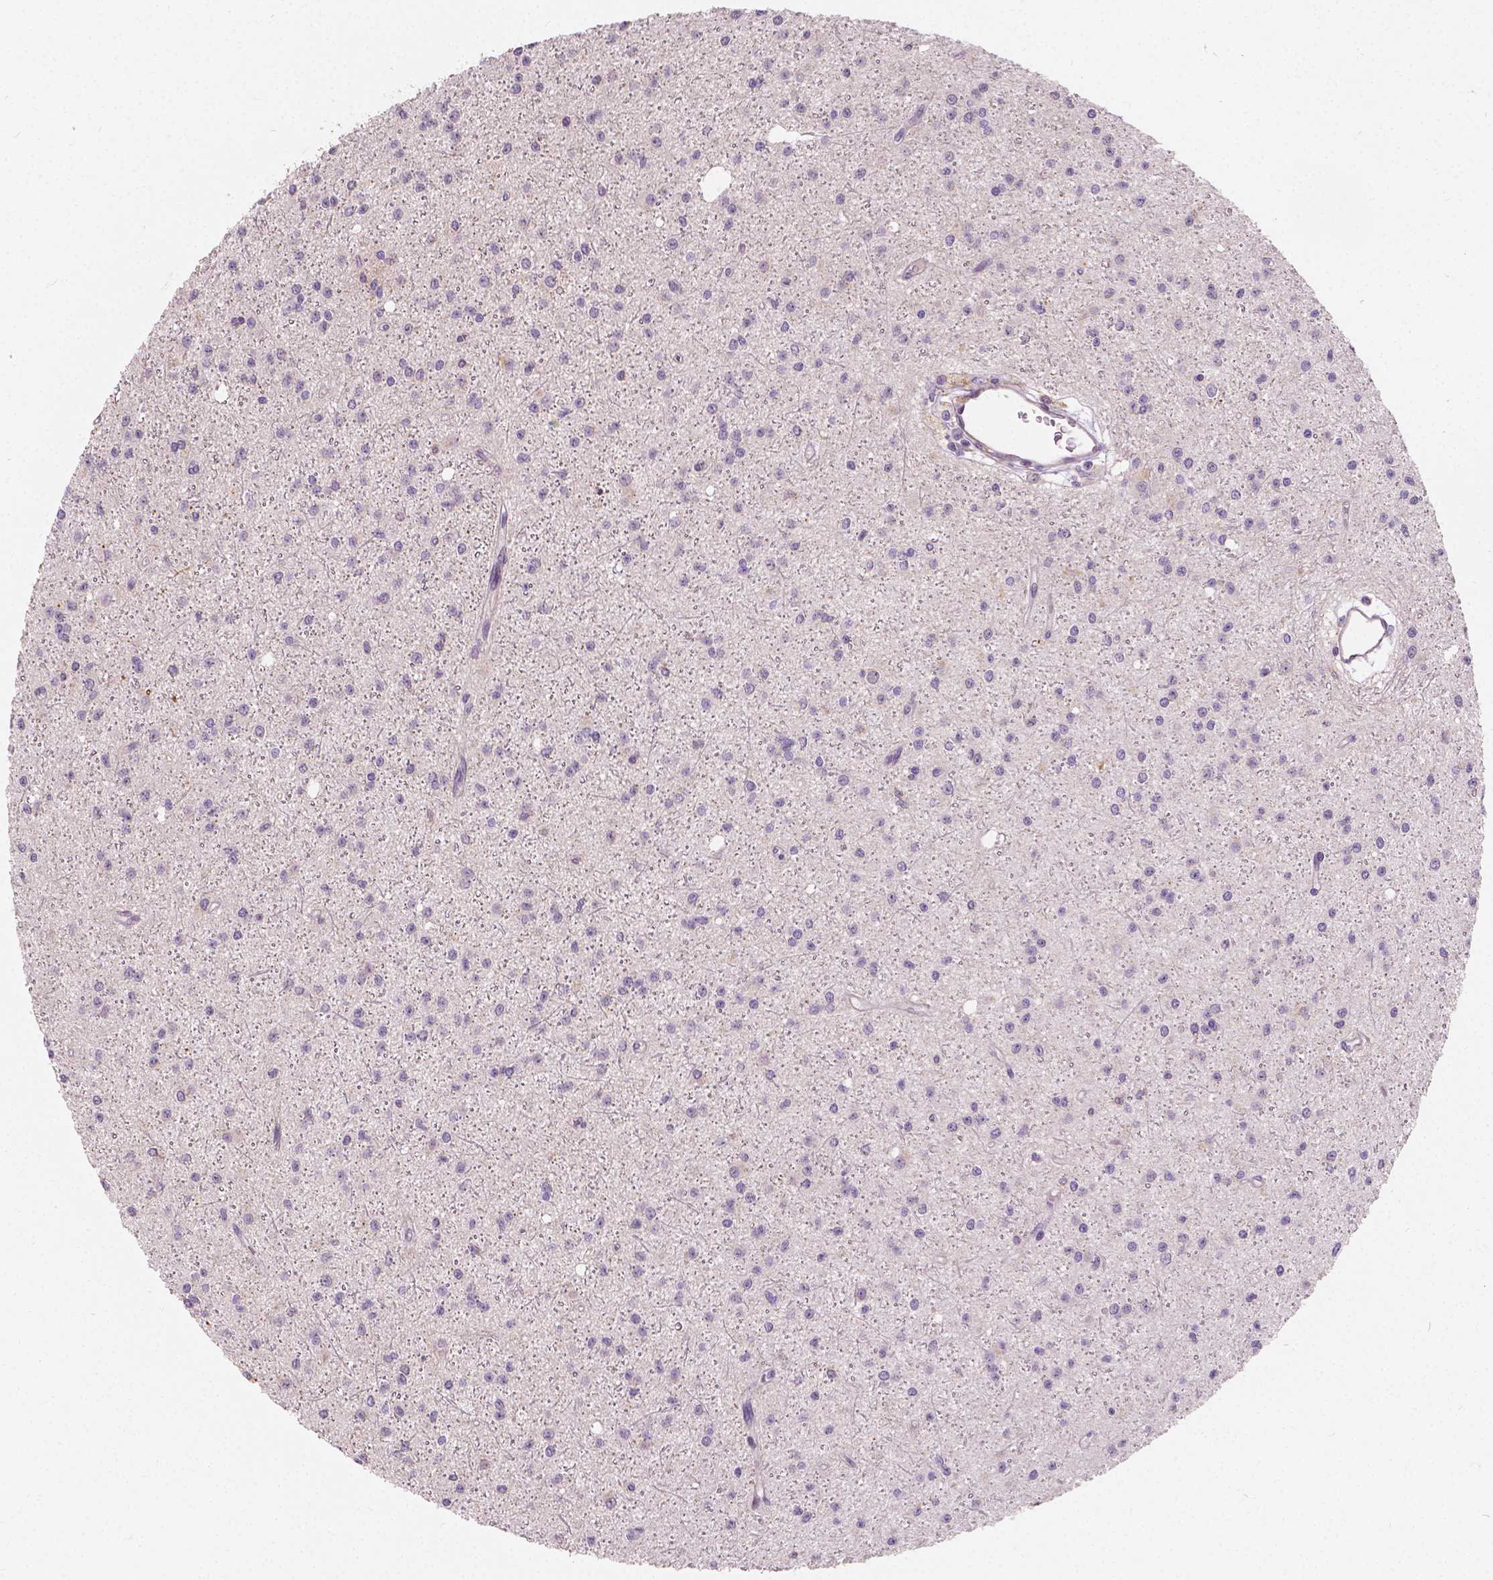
{"staining": {"intensity": "negative", "quantity": "none", "location": "none"}, "tissue": "glioma", "cell_type": "Tumor cells", "image_type": "cancer", "snomed": [{"axis": "morphology", "description": "Glioma, malignant, Low grade"}, {"axis": "topography", "description": "Brain"}], "caption": "An immunohistochemistry photomicrograph of glioma is shown. There is no staining in tumor cells of glioma.", "gene": "DLX6", "patient": {"sex": "male", "age": 27}}